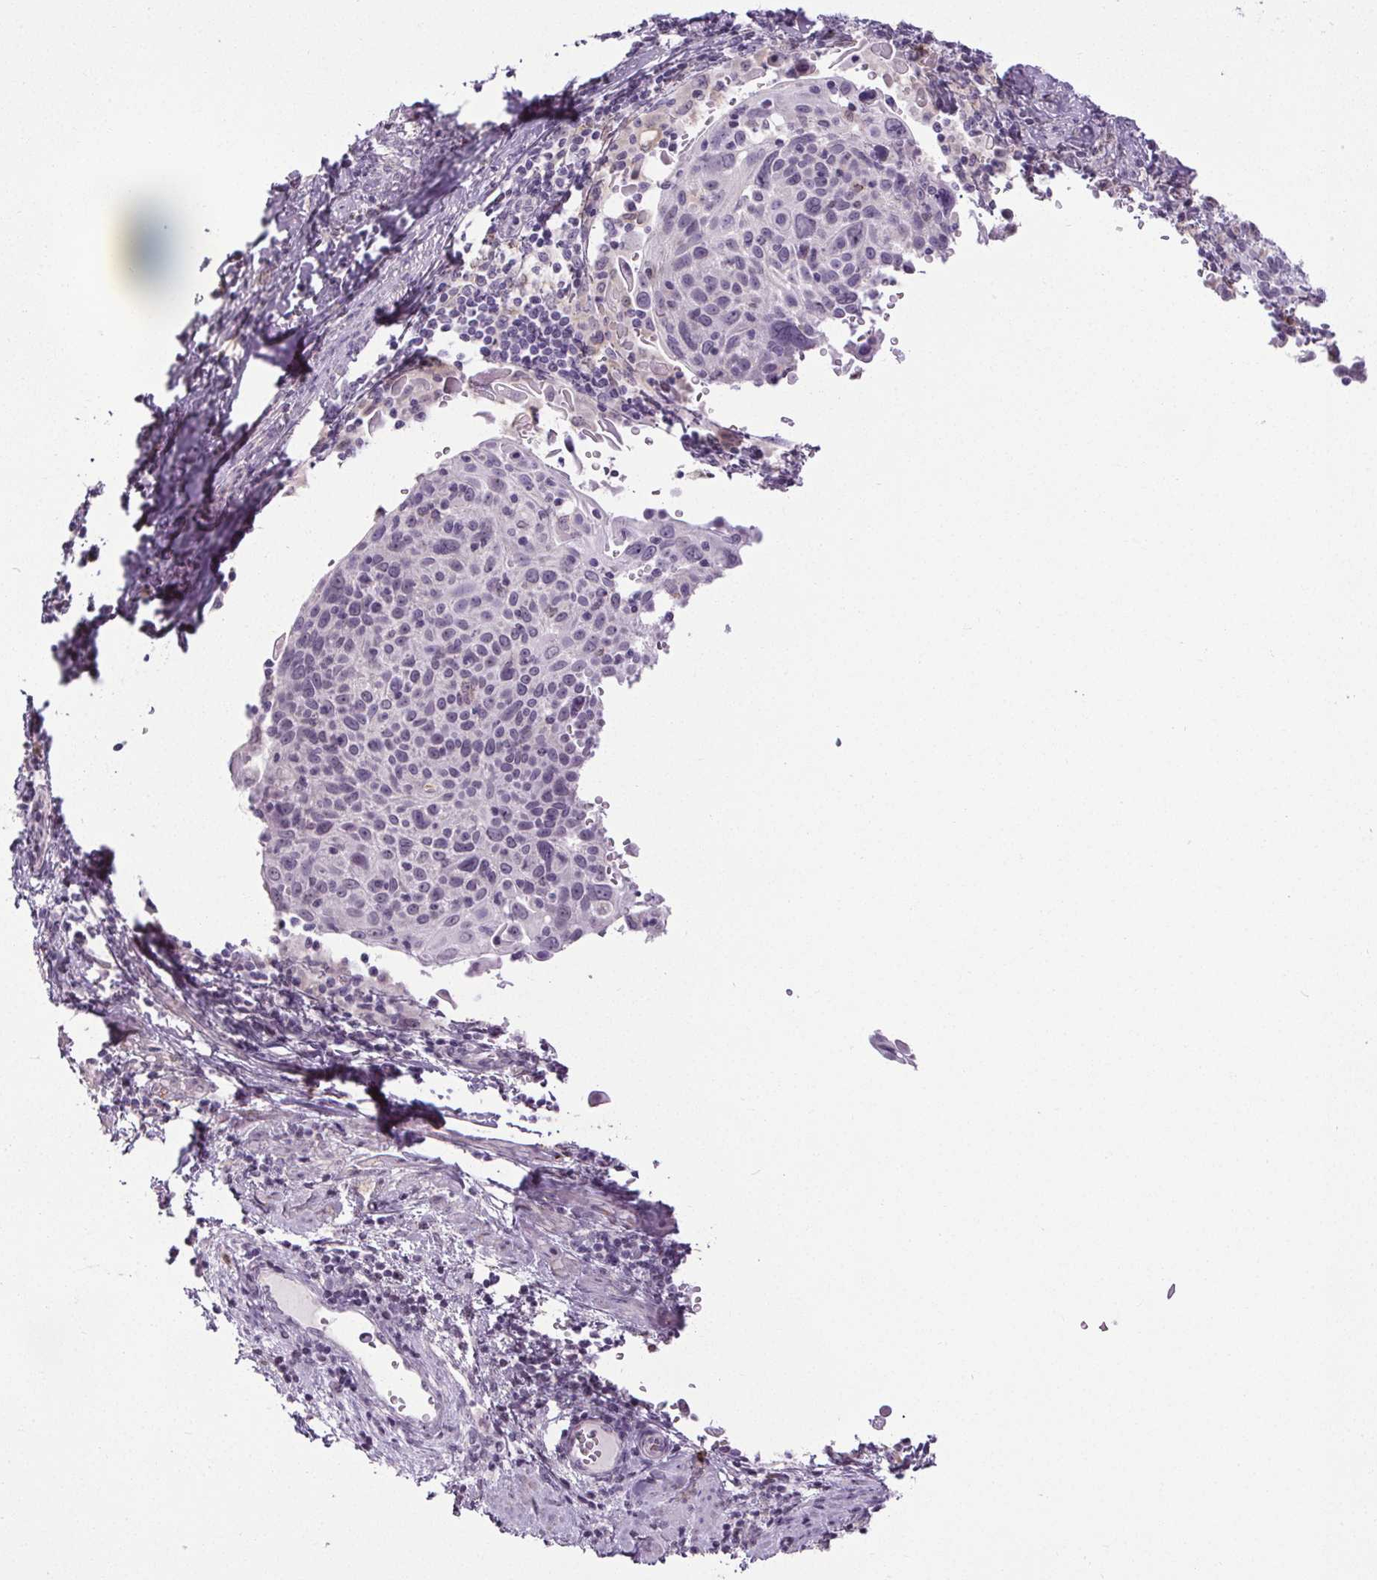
{"staining": {"intensity": "negative", "quantity": "none", "location": "none"}, "tissue": "cervical cancer", "cell_type": "Tumor cells", "image_type": "cancer", "snomed": [{"axis": "morphology", "description": "Squamous cell carcinoma, NOS"}, {"axis": "topography", "description": "Cervix"}], "caption": "This is a histopathology image of immunohistochemistry staining of cervical cancer (squamous cell carcinoma), which shows no staining in tumor cells.", "gene": "TMEM240", "patient": {"sex": "female", "age": 61}}